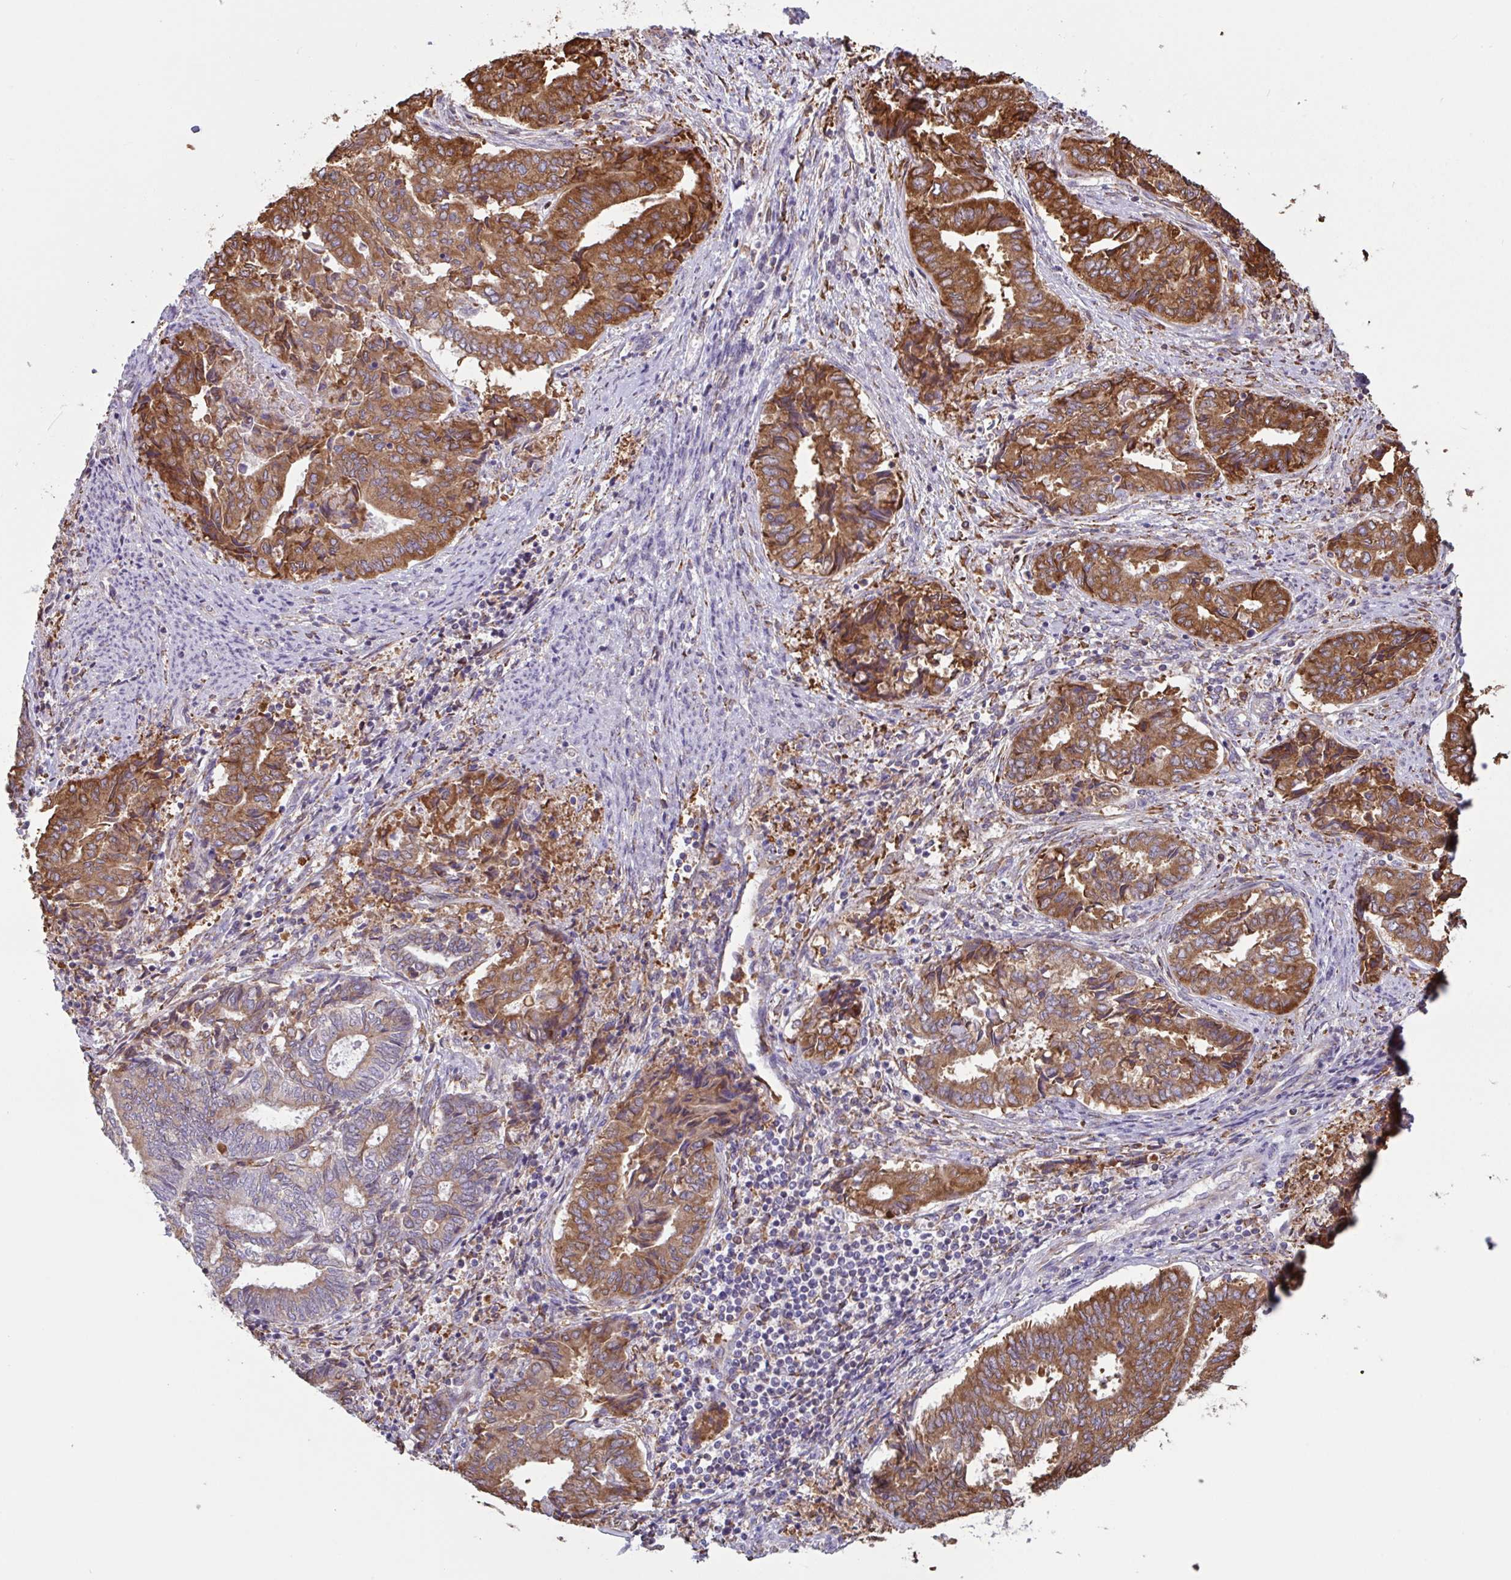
{"staining": {"intensity": "strong", "quantity": ">75%", "location": "cytoplasmic/membranous"}, "tissue": "endometrial cancer", "cell_type": "Tumor cells", "image_type": "cancer", "snomed": [{"axis": "morphology", "description": "Adenocarcinoma, NOS"}, {"axis": "topography", "description": "Endometrium"}], "caption": "The immunohistochemical stain labels strong cytoplasmic/membranous positivity in tumor cells of endometrial cancer (adenocarcinoma) tissue. The protein of interest is stained brown, and the nuclei are stained in blue (DAB IHC with brightfield microscopy, high magnification).", "gene": "DOK4", "patient": {"sex": "female", "age": 80}}